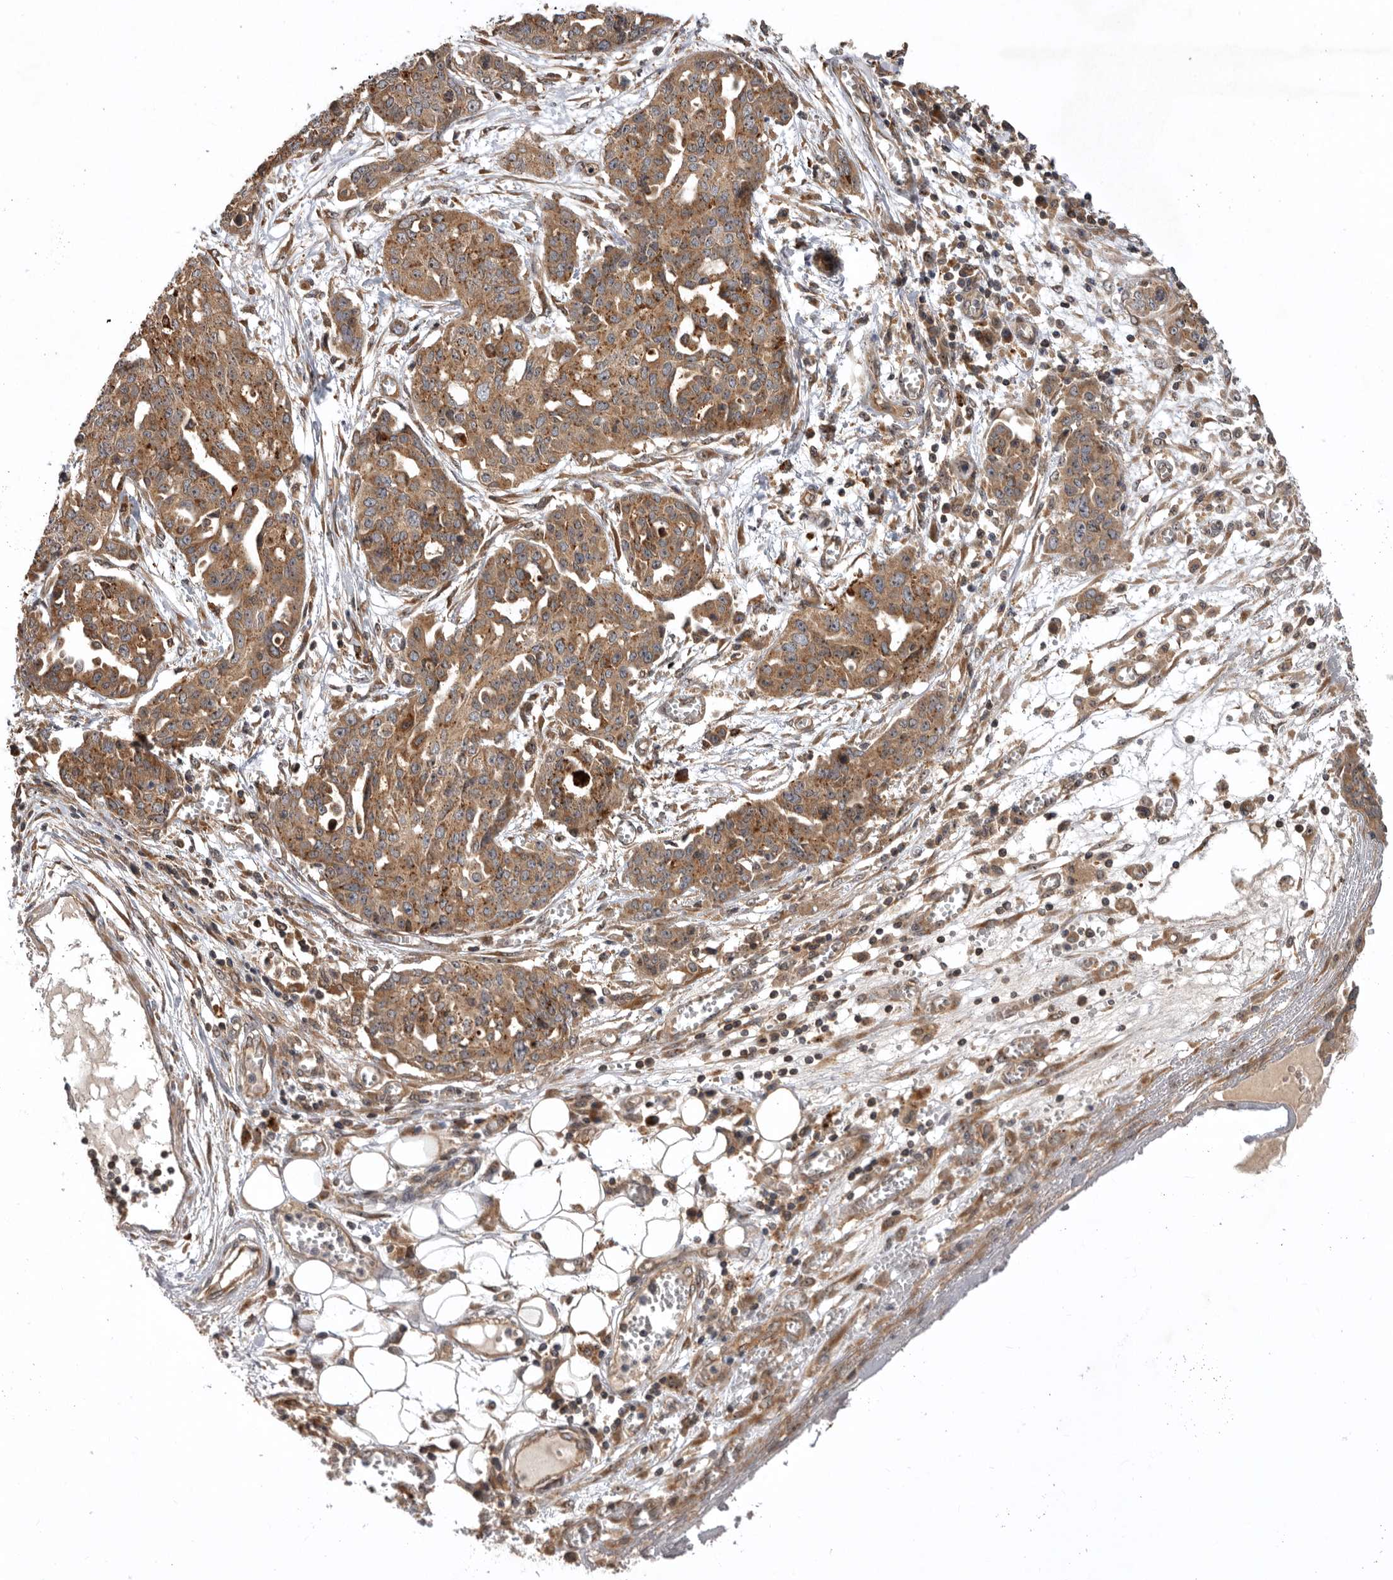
{"staining": {"intensity": "moderate", "quantity": ">75%", "location": "cytoplasmic/membranous"}, "tissue": "ovarian cancer", "cell_type": "Tumor cells", "image_type": "cancer", "snomed": [{"axis": "morphology", "description": "Cystadenocarcinoma, serous, NOS"}, {"axis": "topography", "description": "Soft tissue"}, {"axis": "topography", "description": "Ovary"}], "caption": "Immunohistochemistry (IHC) of serous cystadenocarcinoma (ovarian) reveals medium levels of moderate cytoplasmic/membranous staining in approximately >75% of tumor cells. (Brightfield microscopy of DAB IHC at high magnification).", "gene": "DHDDS", "patient": {"sex": "female", "age": 57}}